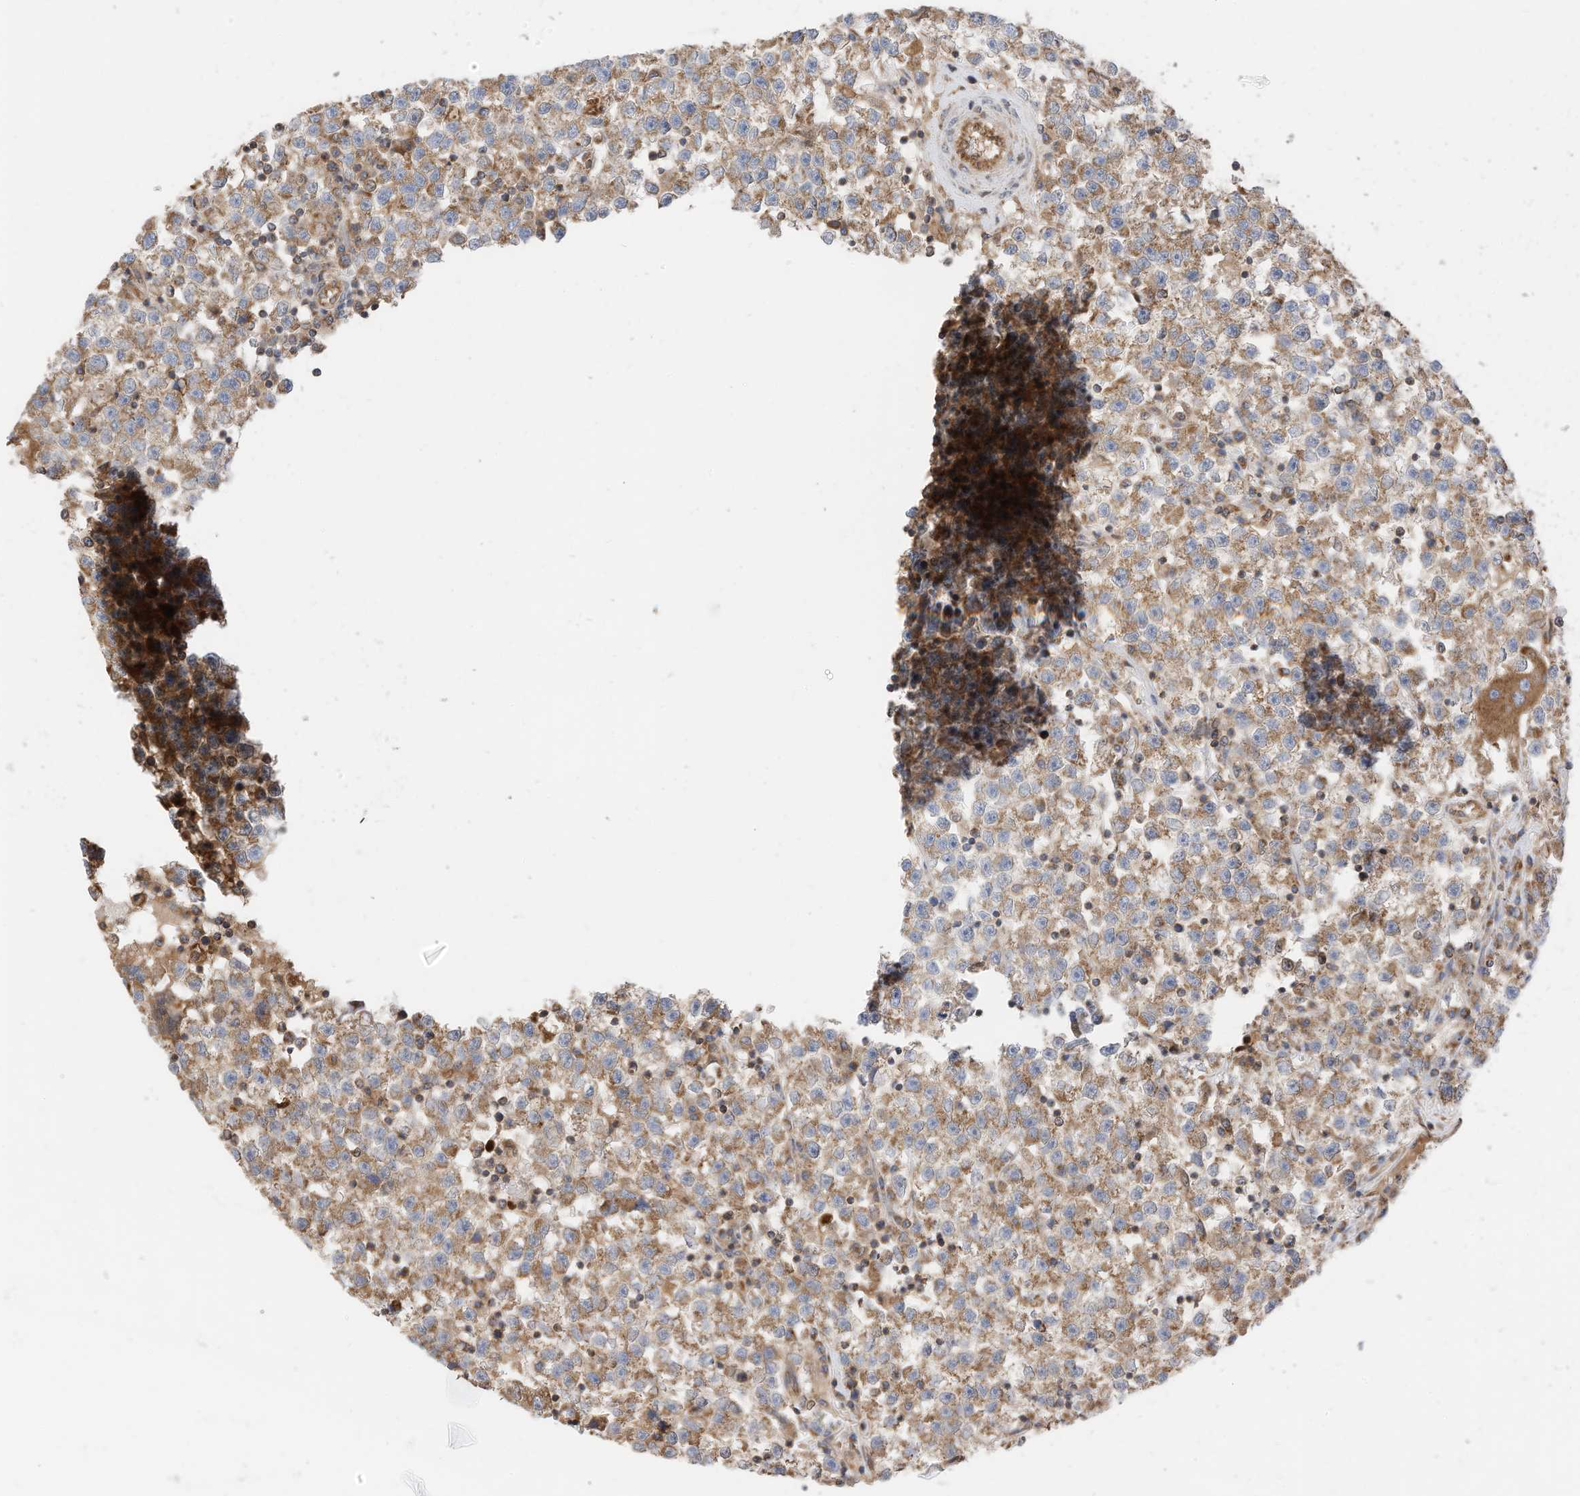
{"staining": {"intensity": "moderate", "quantity": ">75%", "location": "cytoplasmic/membranous"}, "tissue": "testis cancer", "cell_type": "Tumor cells", "image_type": "cancer", "snomed": [{"axis": "morphology", "description": "Seminoma, NOS"}, {"axis": "topography", "description": "Testis"}], "caption": "Immunohistochemical staining of seminoma (testis) exhibits moderate cytoplasmic/membranous protein positivity in about >75% of tumor cells.", "gene": "METTL6", "patient": {"sex": "male", "age": 22}}